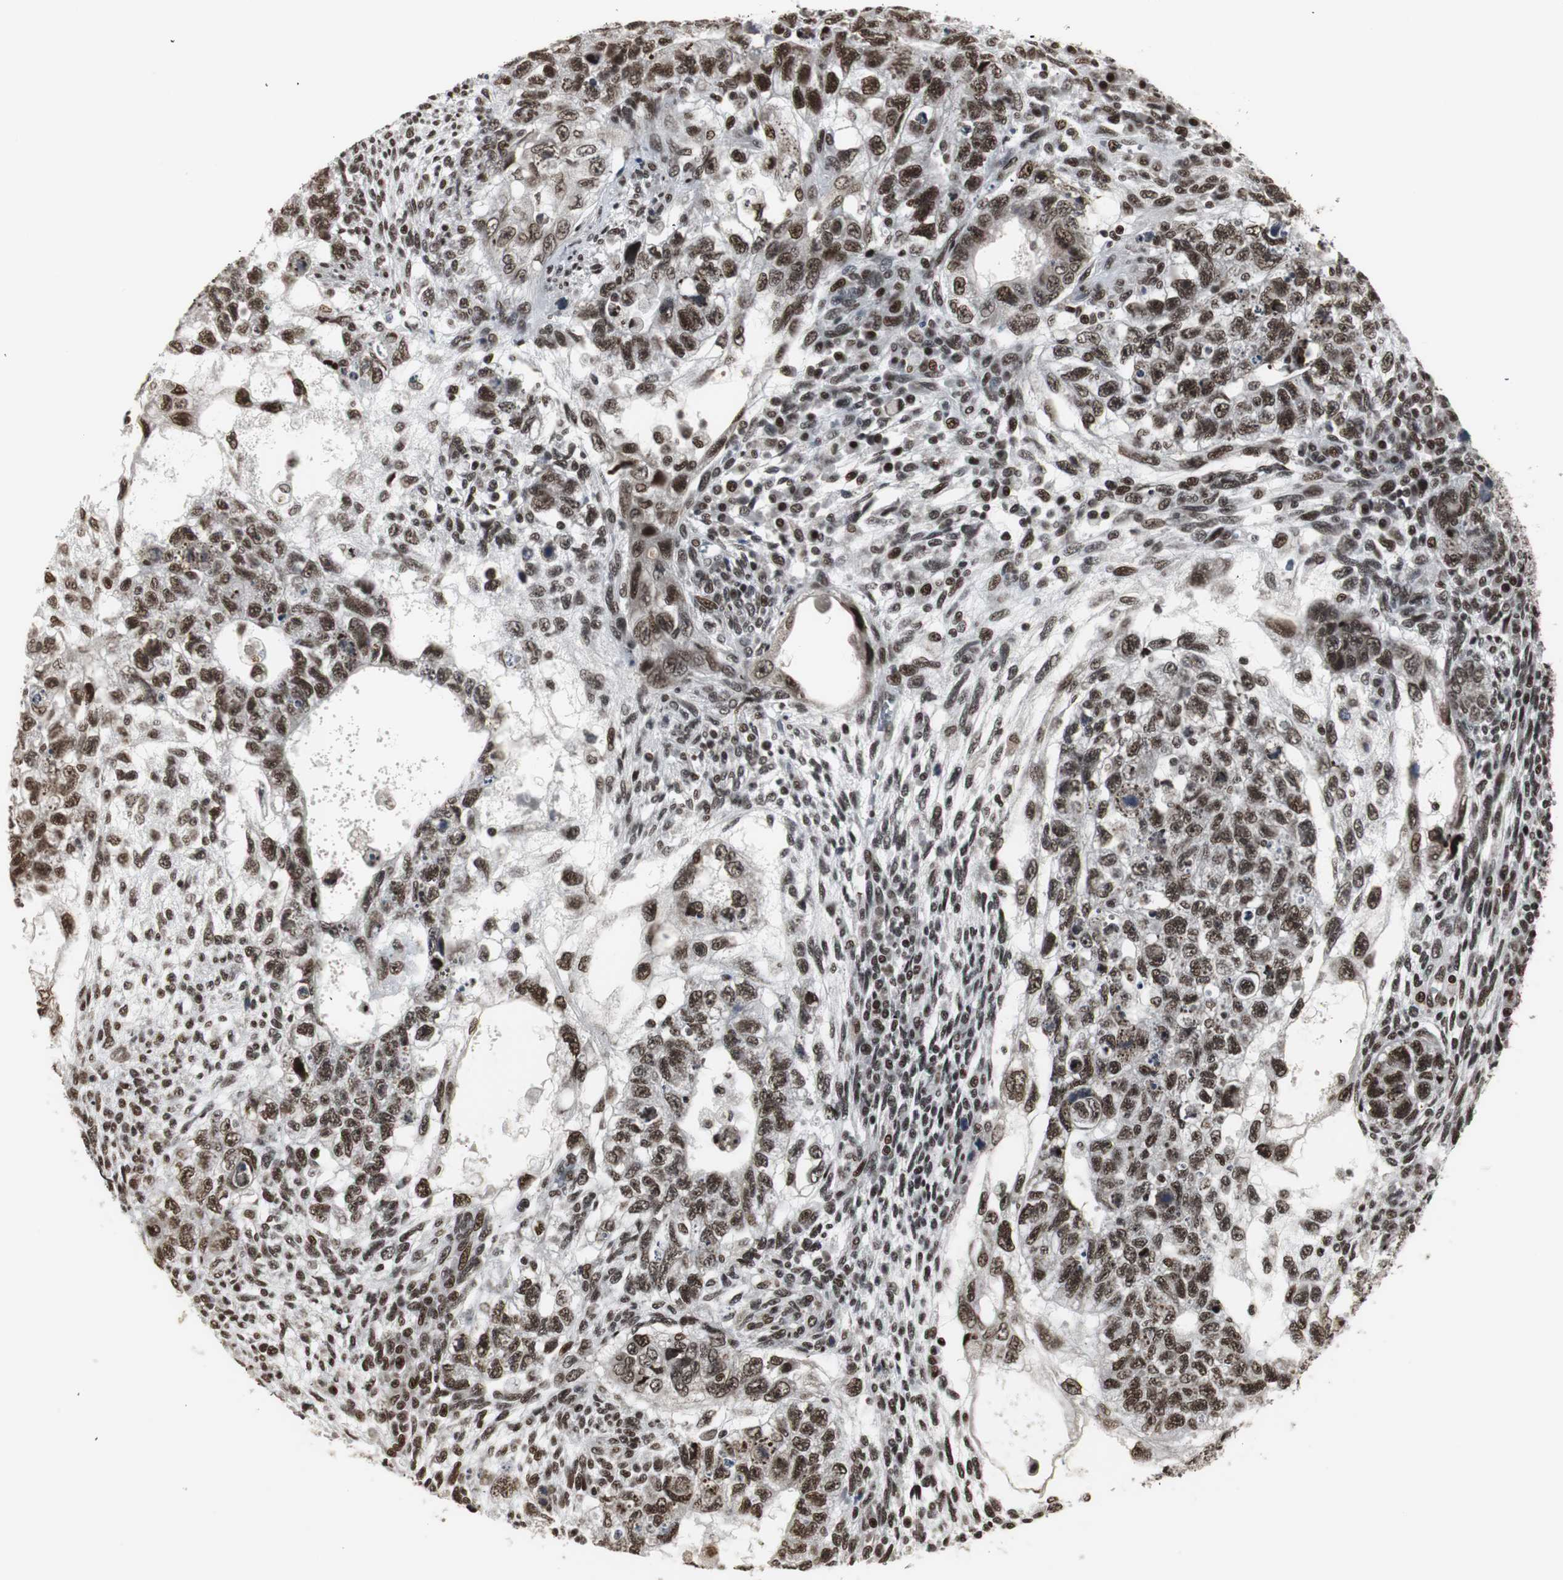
{"staining": {"intensity": "strong", "quantity": ">75%", "location": "nuclear"}, "tissue": "testis cancer", "cell_type": "Tumor cells", "image_type": "cancer", "snomed": [{"axis": "morphology", "description": "Normal tissue, NOS"}, {"axis": "morphology", "description": "Carcinoma, Embryonal, NOS"}, {"axis": "topography", "description": "Testis"}], "caption": "Testis embryonal carcinoma stained with immunohistochemistry (IHC) demonstrates strong nuclear expression in about >75% of tumor cells.", "gene": "PARN", "patient": {"sex": "male", "age": 36}}